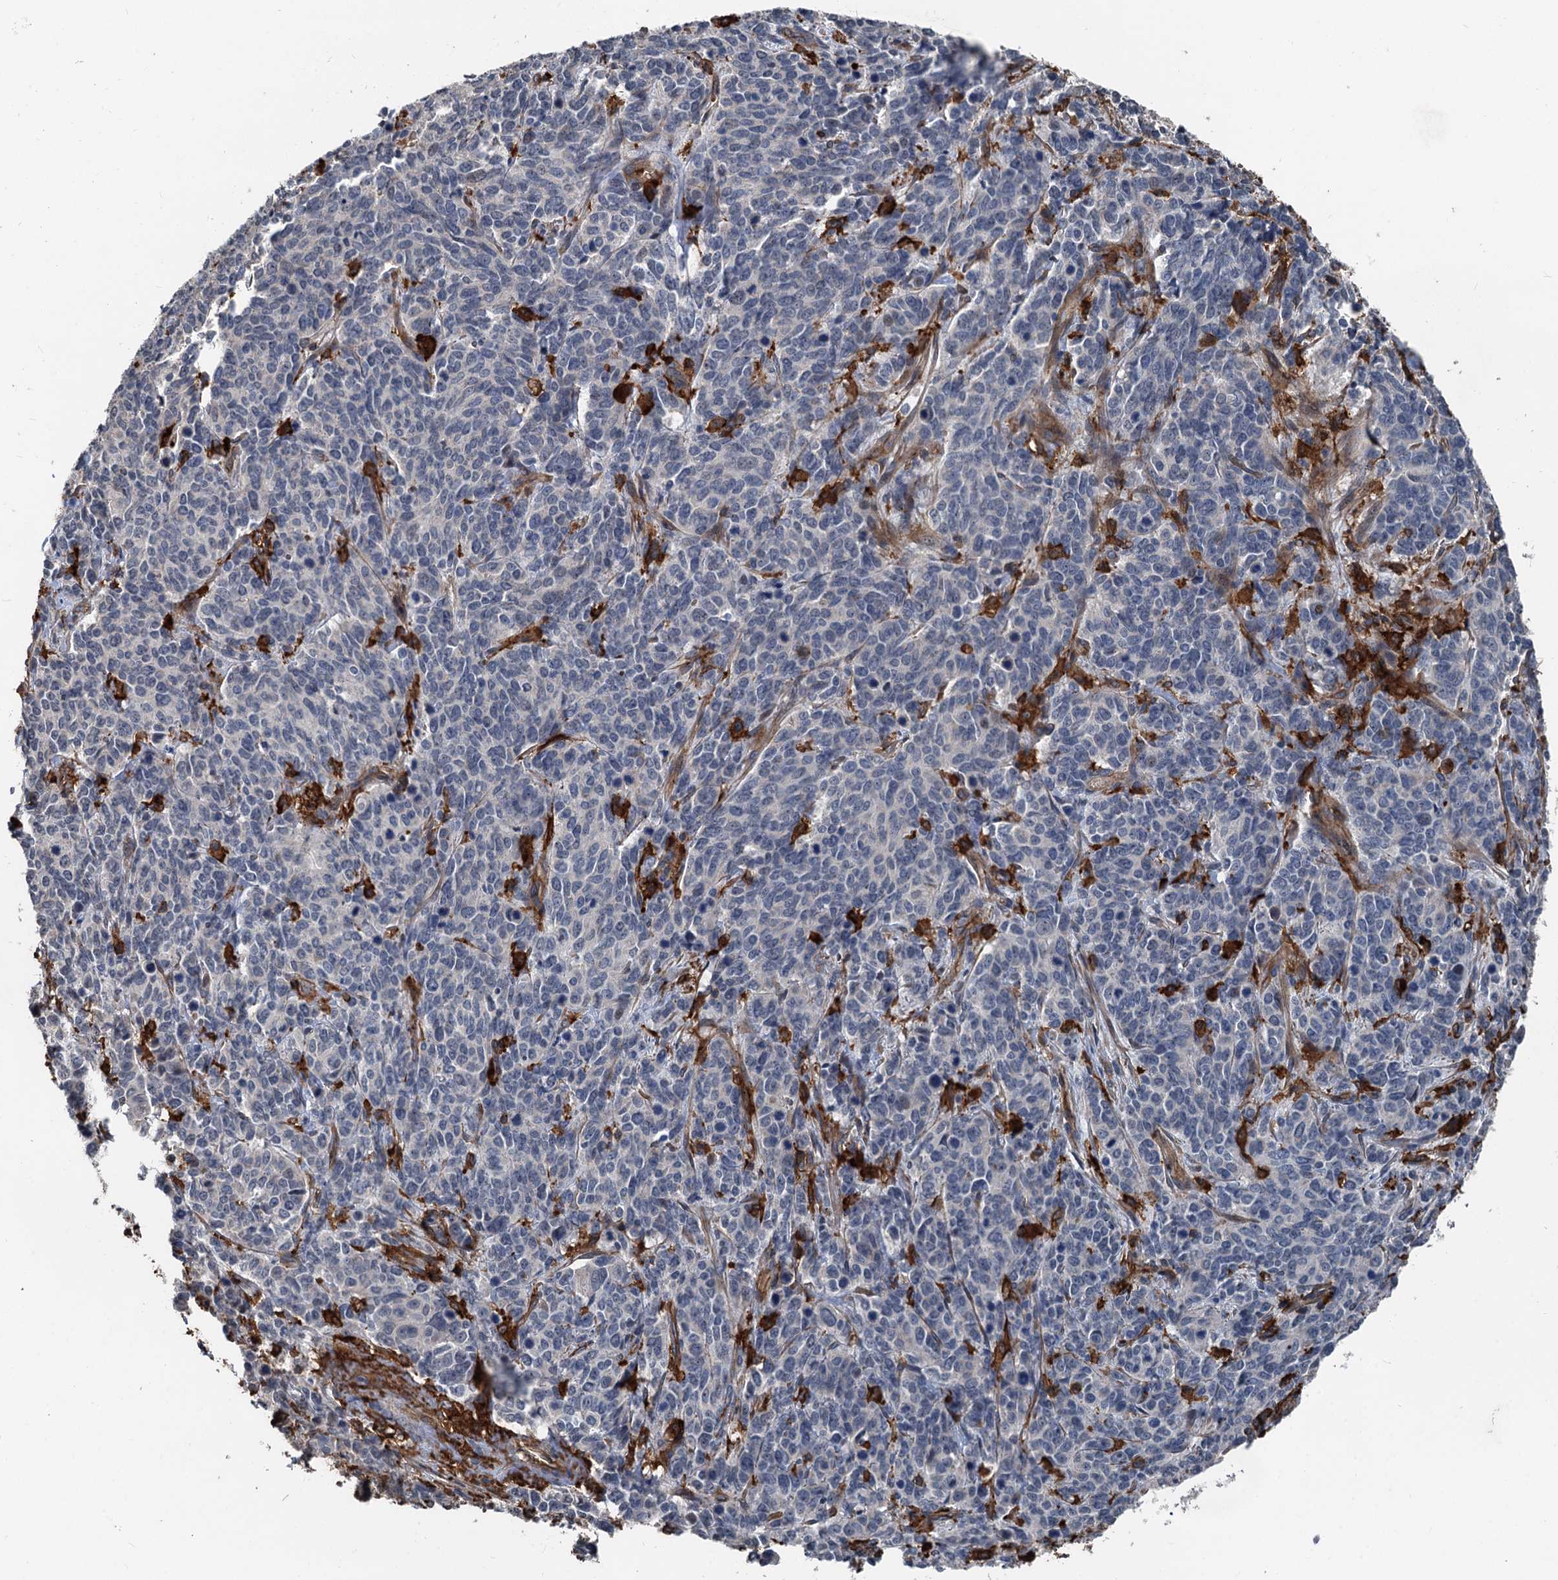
{"staining": {"intensity": "negative", "quantity": "none", "location": "none"}, "tissue": "cervical cancer", "cell_type": "Tumor cells", "image_type": "cancer", "snomed": [{"axis": "morphology", "description": "Squamous cell carcinoma, NOS"}, {"axis": "topography", "description": "Cervix"}], "caption": "This is an IHC histopathology image of human cervical cancer (squamous cell carcinoma). There is no expression in tumor cells.", "gene": "PLEKHO2", "patient": {"sex": "female", "age": 60}}